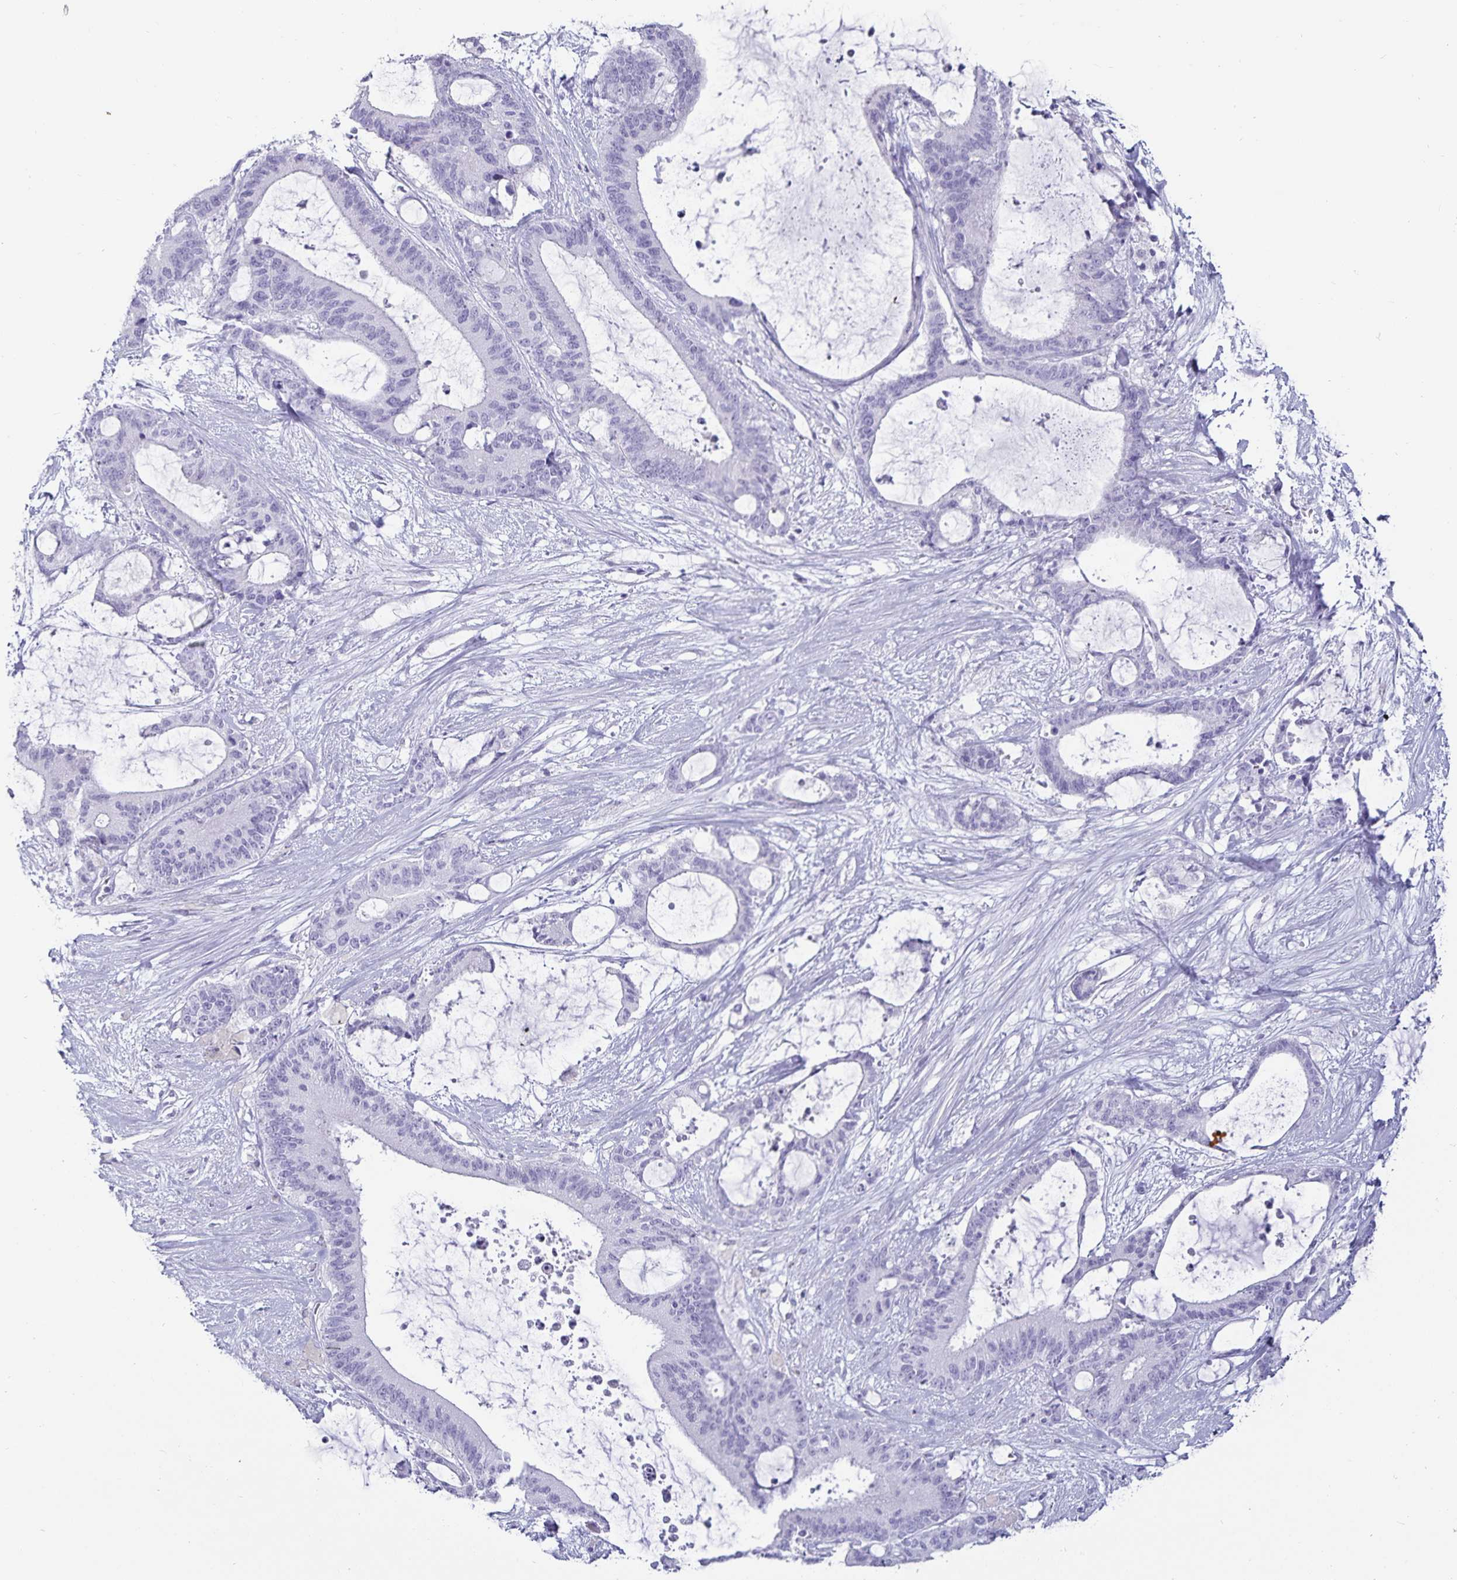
{"staining": {"intensity": "negative", "quantity": "none", "location": "none"}, "tissue": "liver cancer", "cell_type": "Tumor cells", "image_type": "cancer", "snomed": [{"axis": "morphology", "description": "Normal tissue, NOS"}, {"axis": "morphology", "description": "Cholangiocarcinoma"}, {"axis": "topography", "description": "Liver"}, {"axis": "topography", "description": "Peripheral nerve tissue"}], "caption": "The histopathology image exhibits no significant positivity in tumor cells of liver cancer.", "gene": "DEFA6", "patient": {"sex": "female", "age": 73}}